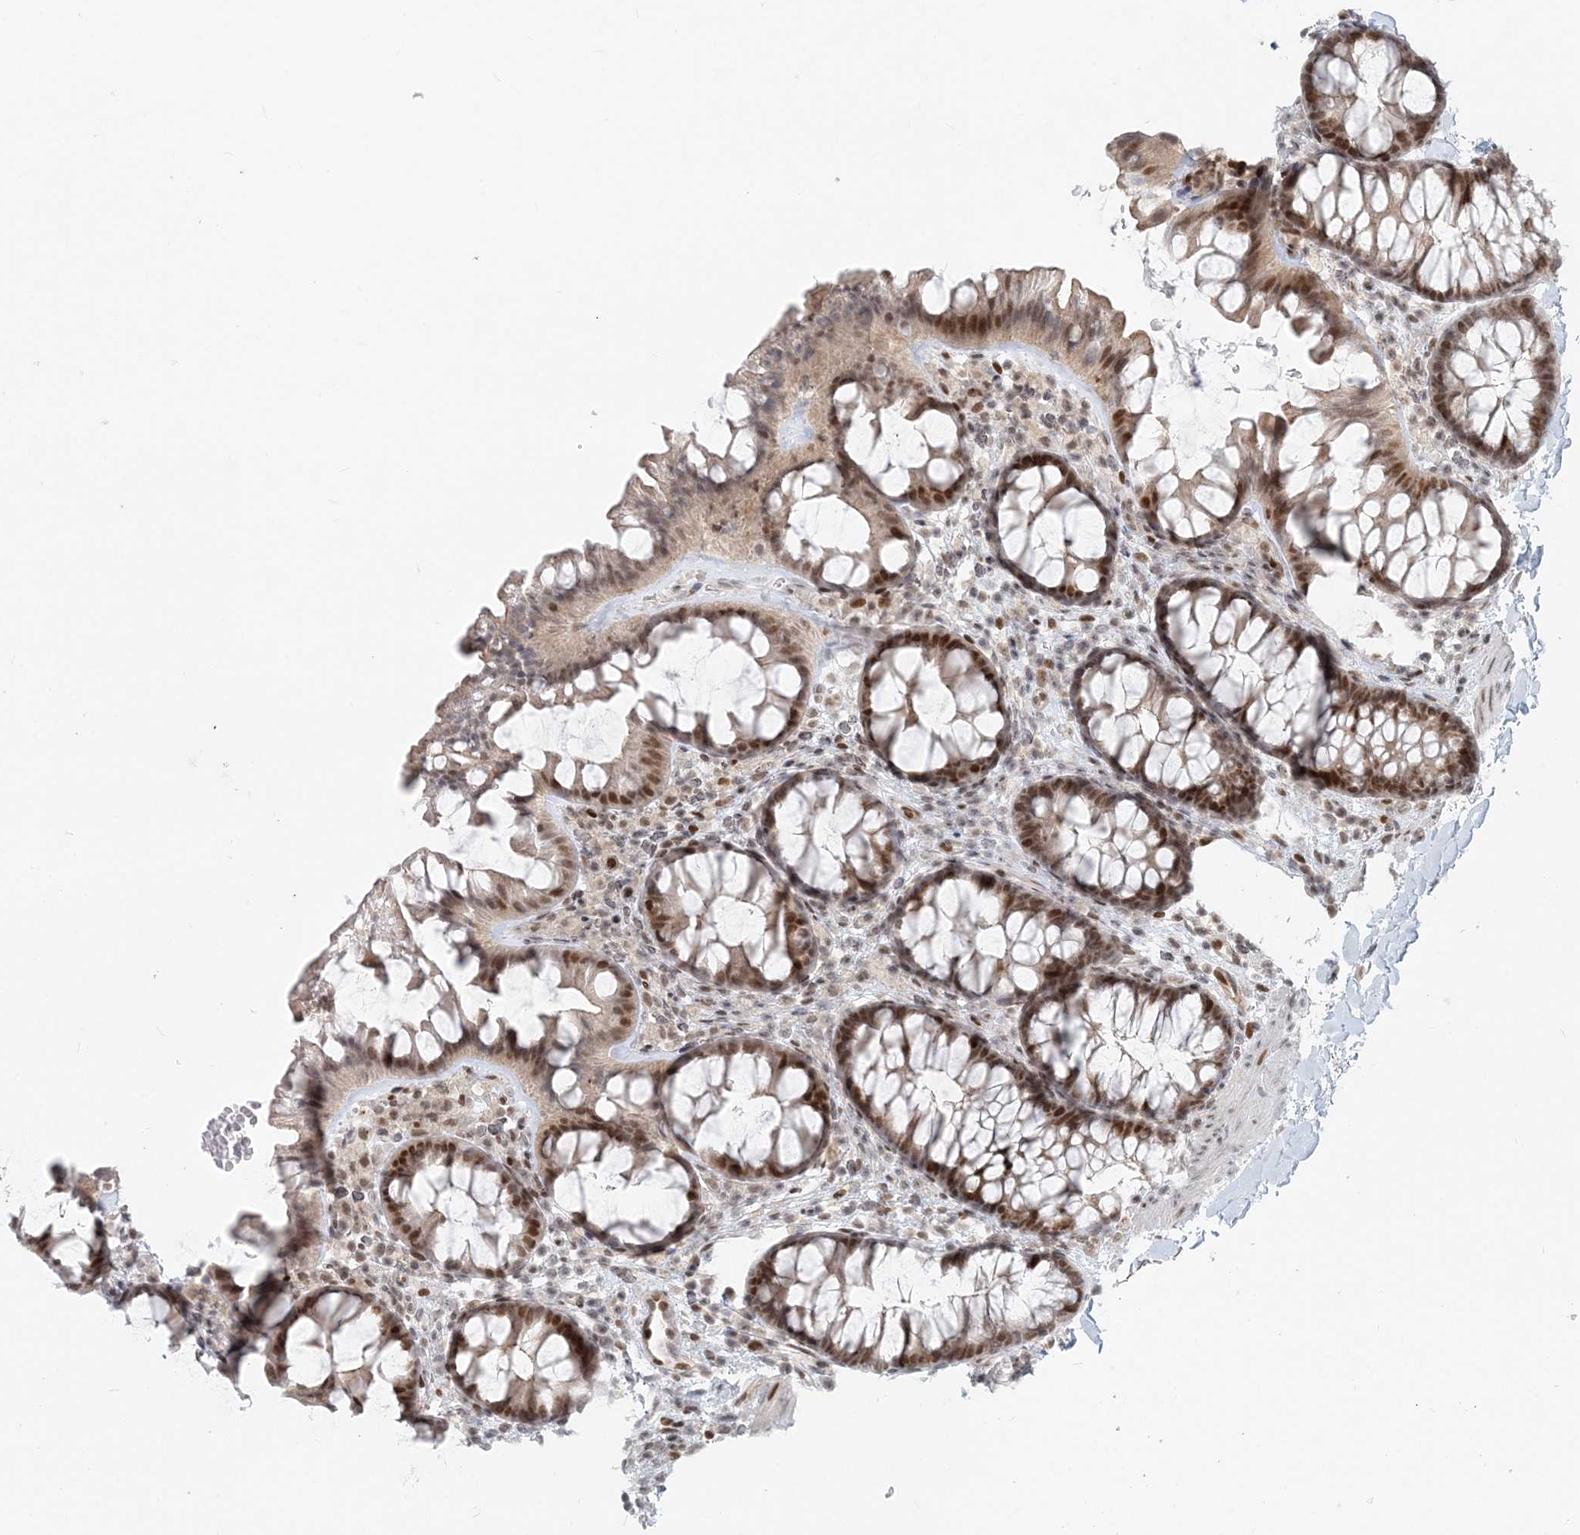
{"staining": {"intensity": "weak", "quantity": ">75%", "location": "cytoplasmic/membranous"}, "tissue": "colon", "cell_type": "Endothelial cells", "image_type": "normal", "snomed": [{"axis": "morphology", "description": "Normal tissue, NOS"}, {"axis": "topography", "description": "Colon"}], "caption": "Protein analysis of normal colon displays weak cytoplasmic/membranous positivity in approximately >75% of endothelial cells. (brown staining indicates protein expression, while blue staining denotes nuclei).", "gene": "BAZ1B", "patient": {"sex": "female", "age": 62}}